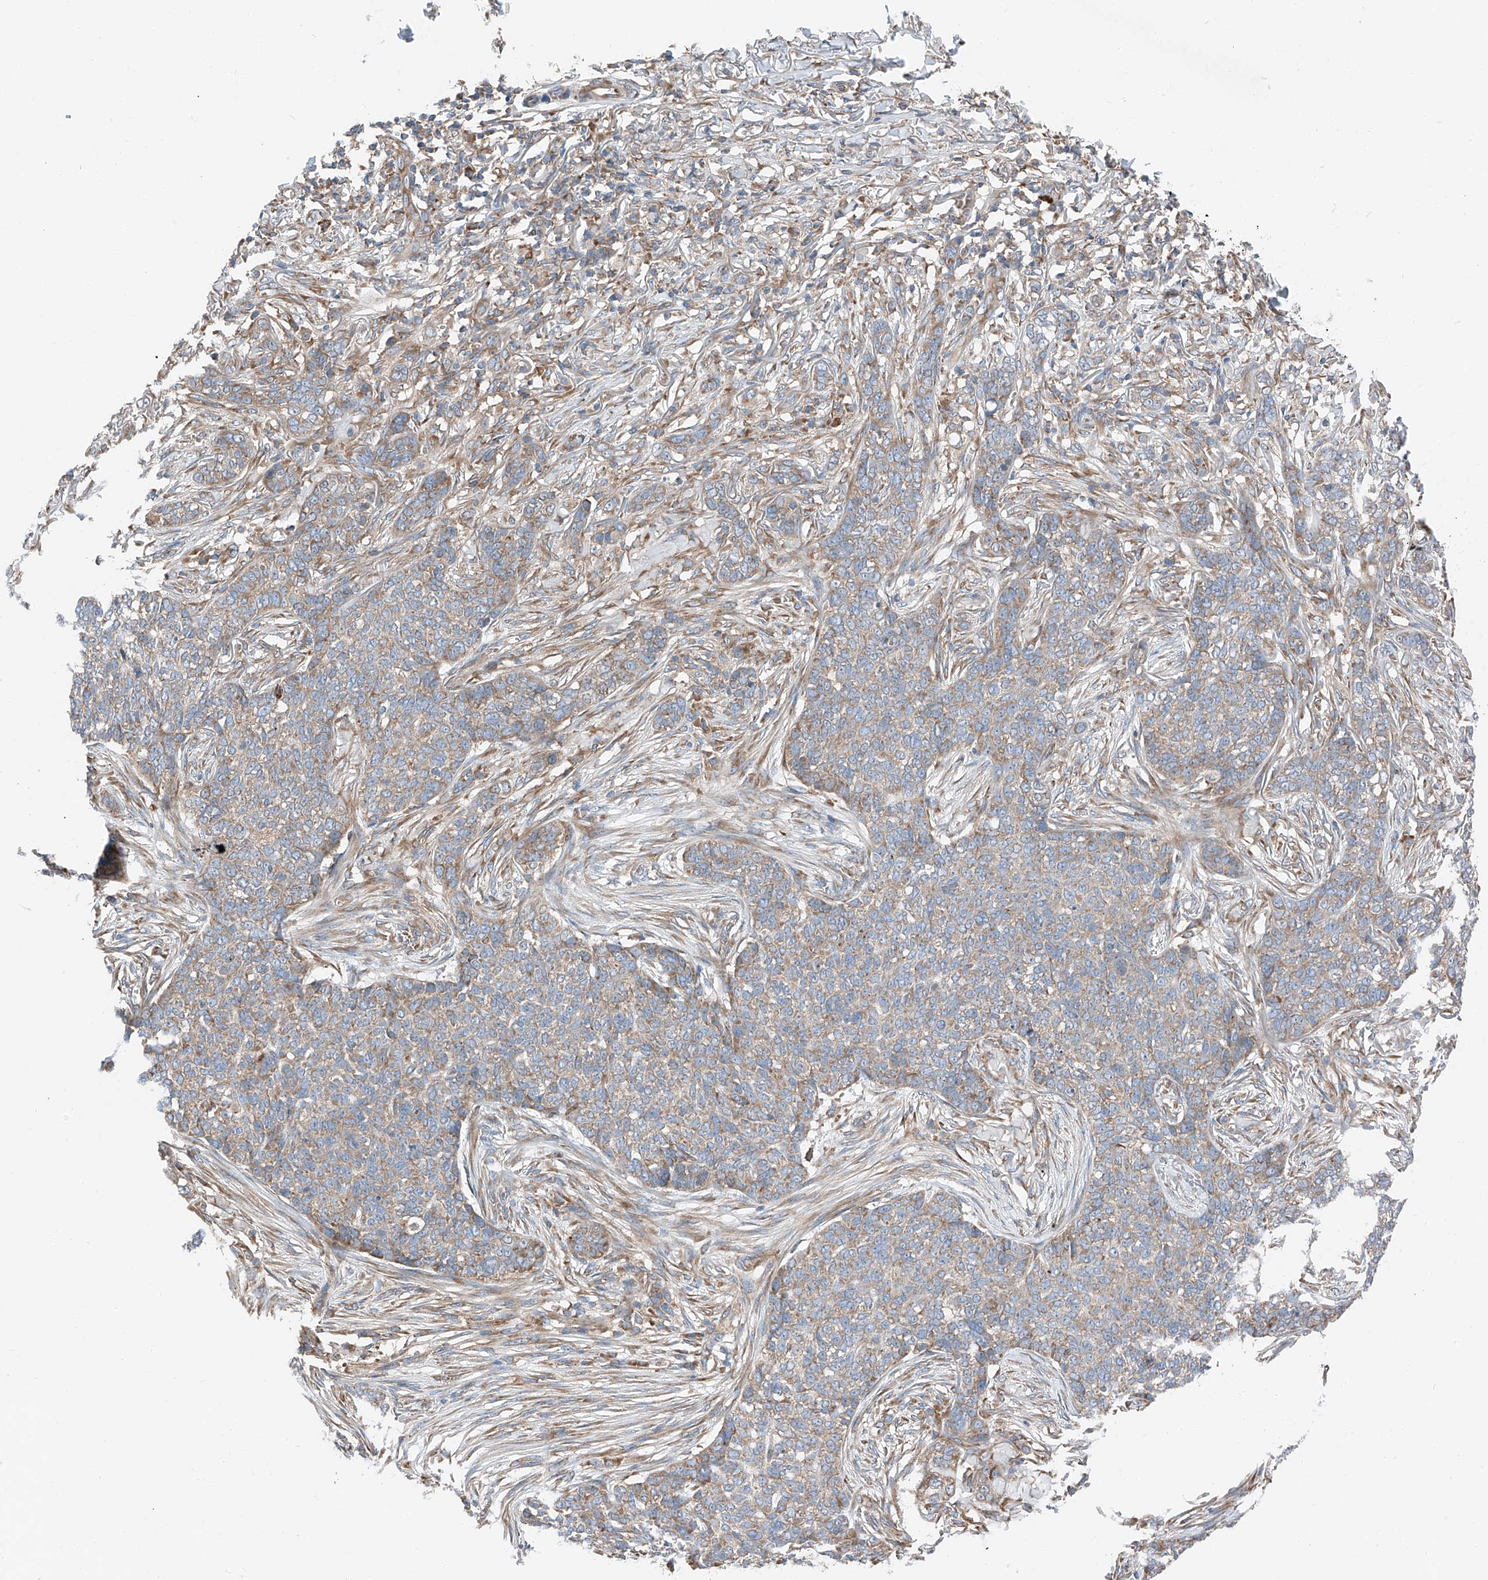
{"staining": {"intensity": "weak", "quantity": "25%-75%", "location": "cytoplasmic/membranous"}, "tissue": "skin cancer", "cell_type": "Tumor cells", "image_type": "cancer", "snomed": [{"axis": "morphology", "description": "Basal cell carcinoma"}, {"axis": "topography", "description": "Skin"}], "caption": "A brown stain shows weak cytoplasmic/membranous positivity of a protein in skin basal cell carcinoma tumor cells. (DAB (3,3'-diaminobenzidine) = brown stain, brightfield microscopy at high magnification).", "gene": "ZC3H15", "patient": {"sex": "male", "age": 85}}